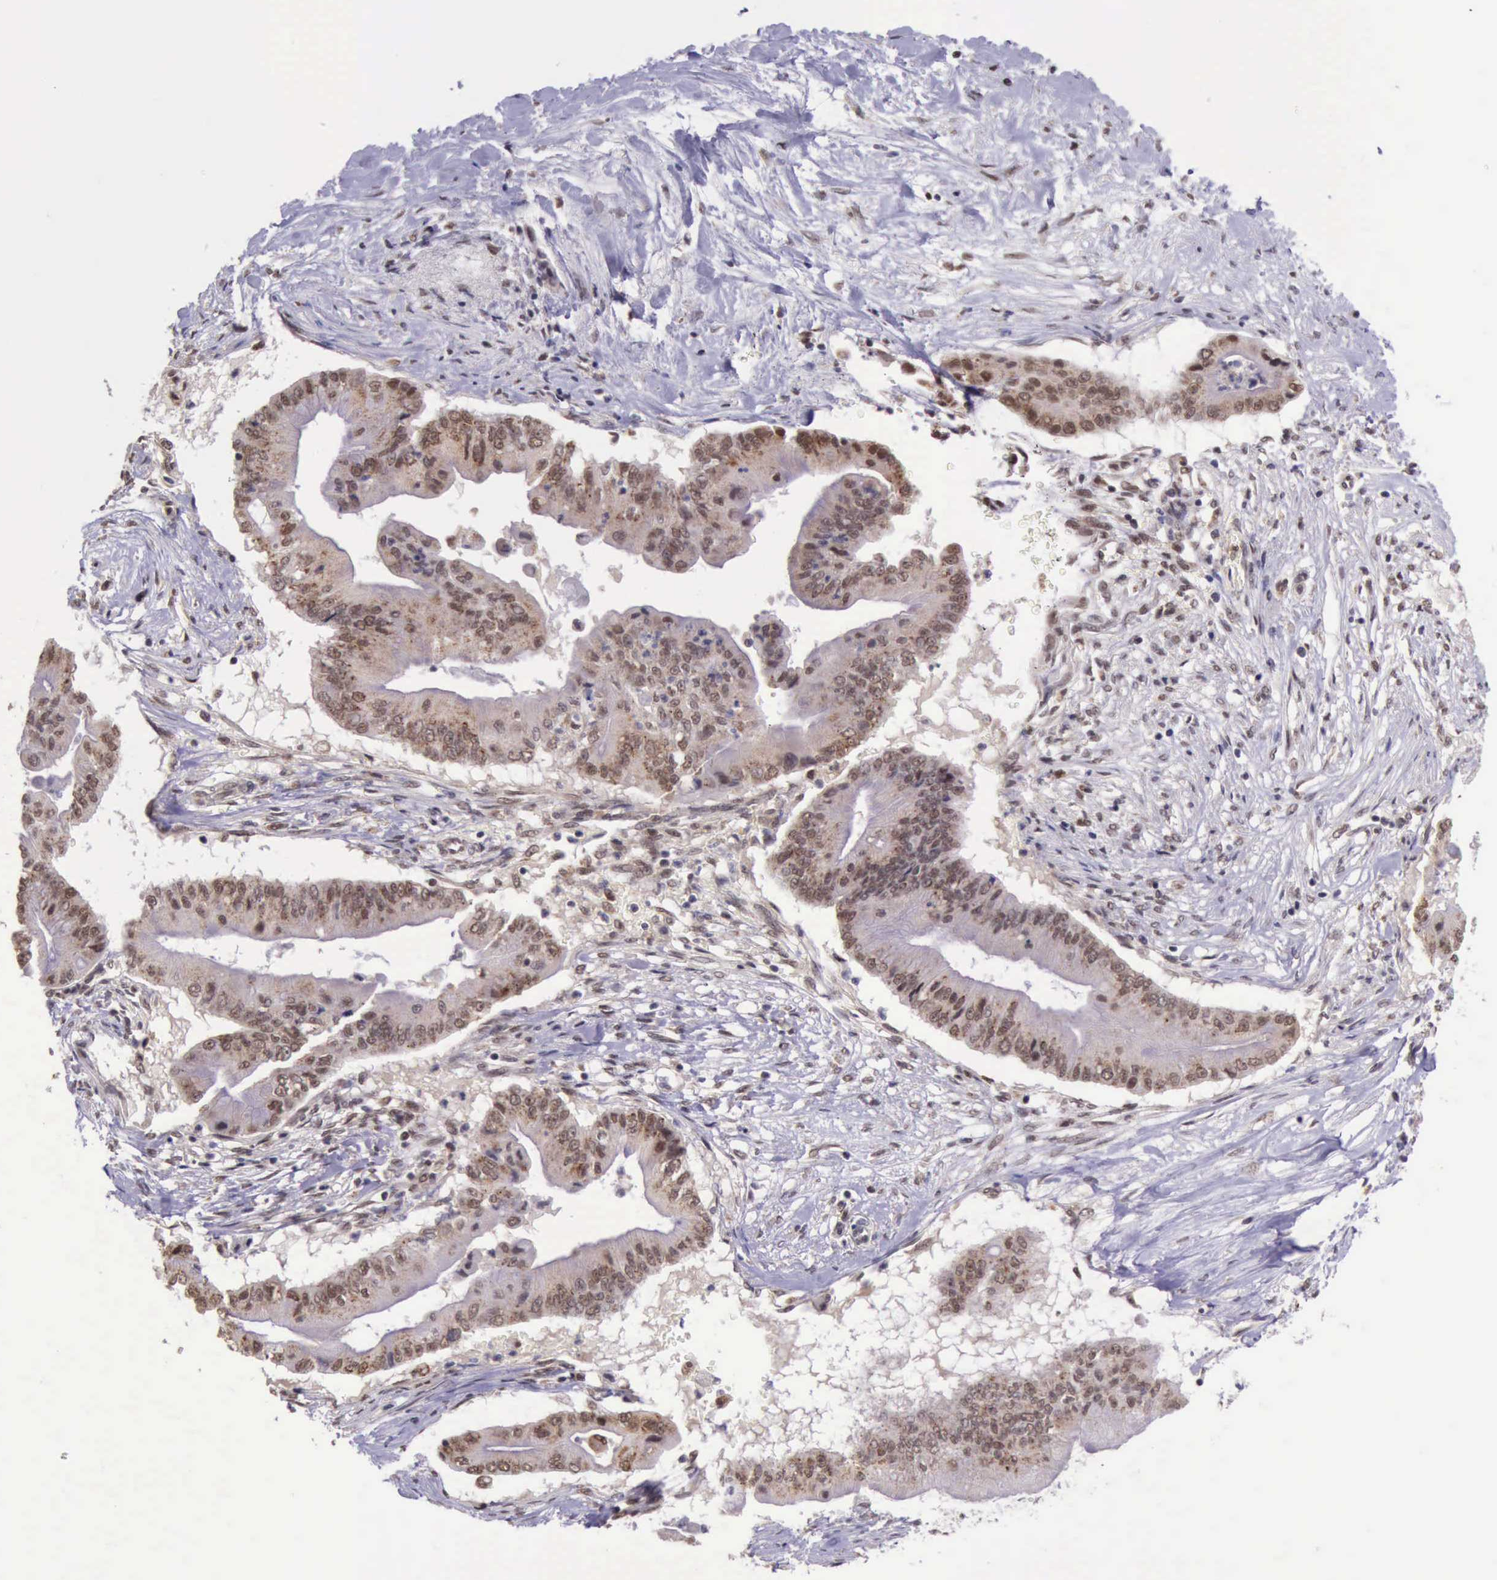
{"staining": {"intensity": "moderate", "quantity": ">75%", "location": "cytoplasmic/membranous,nuclear"}, "tissue": "pancreatic cancer", "cell_type": "Tumor cells", "image_type": "cancer", "snomed": [{"axis": "morphology", "description": "Adenocarcinoma, NOS"}, {"axis": "topography", "description": "Pancreas"}], "caption": "The immunohistochemical stain shows moderate cytoplasmic/membranous and nuclear staining in tumor cells of pancreatic adenocarcinoma tissue.", "gene": "PRPF39", "patient": {"sex": "male", "age": 62}}